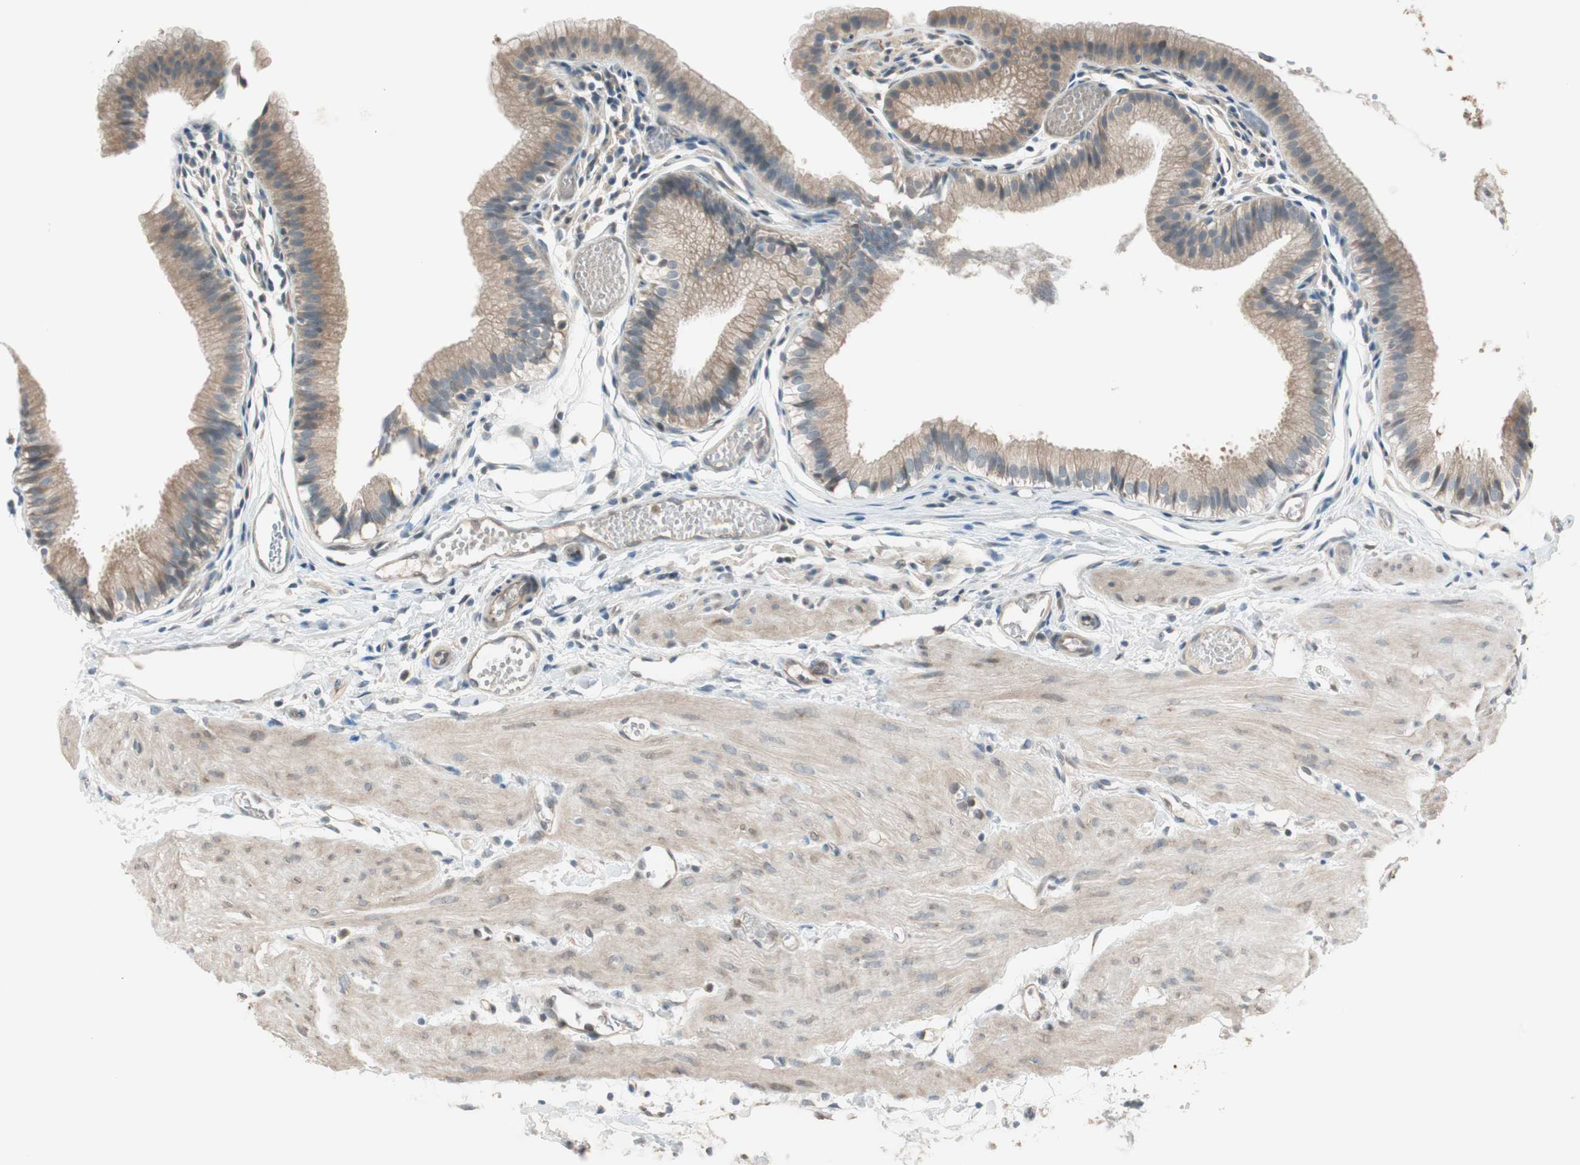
{"staining": {"intensity": "moderate", "quantity": ">75%", "location": "cytoplasmic/membranous"}, "tissue": "gallbladder", "cell_type": "Glandular cells", "image_type": "normal", "snomed": [{"axis": "morphology", "description": "Normal tissue, NOS"}, {"axis": "topography", "description": "Gallbladder"}], "caption": "Normal gallbladder was stained to show a protein in brown. There is medium levels of moderate cytoplasmic/membranous positivity in approximately >75% of glandular cells.", "gene": "CGRRF1", "patient": {"sex": "female", "age": 26}}